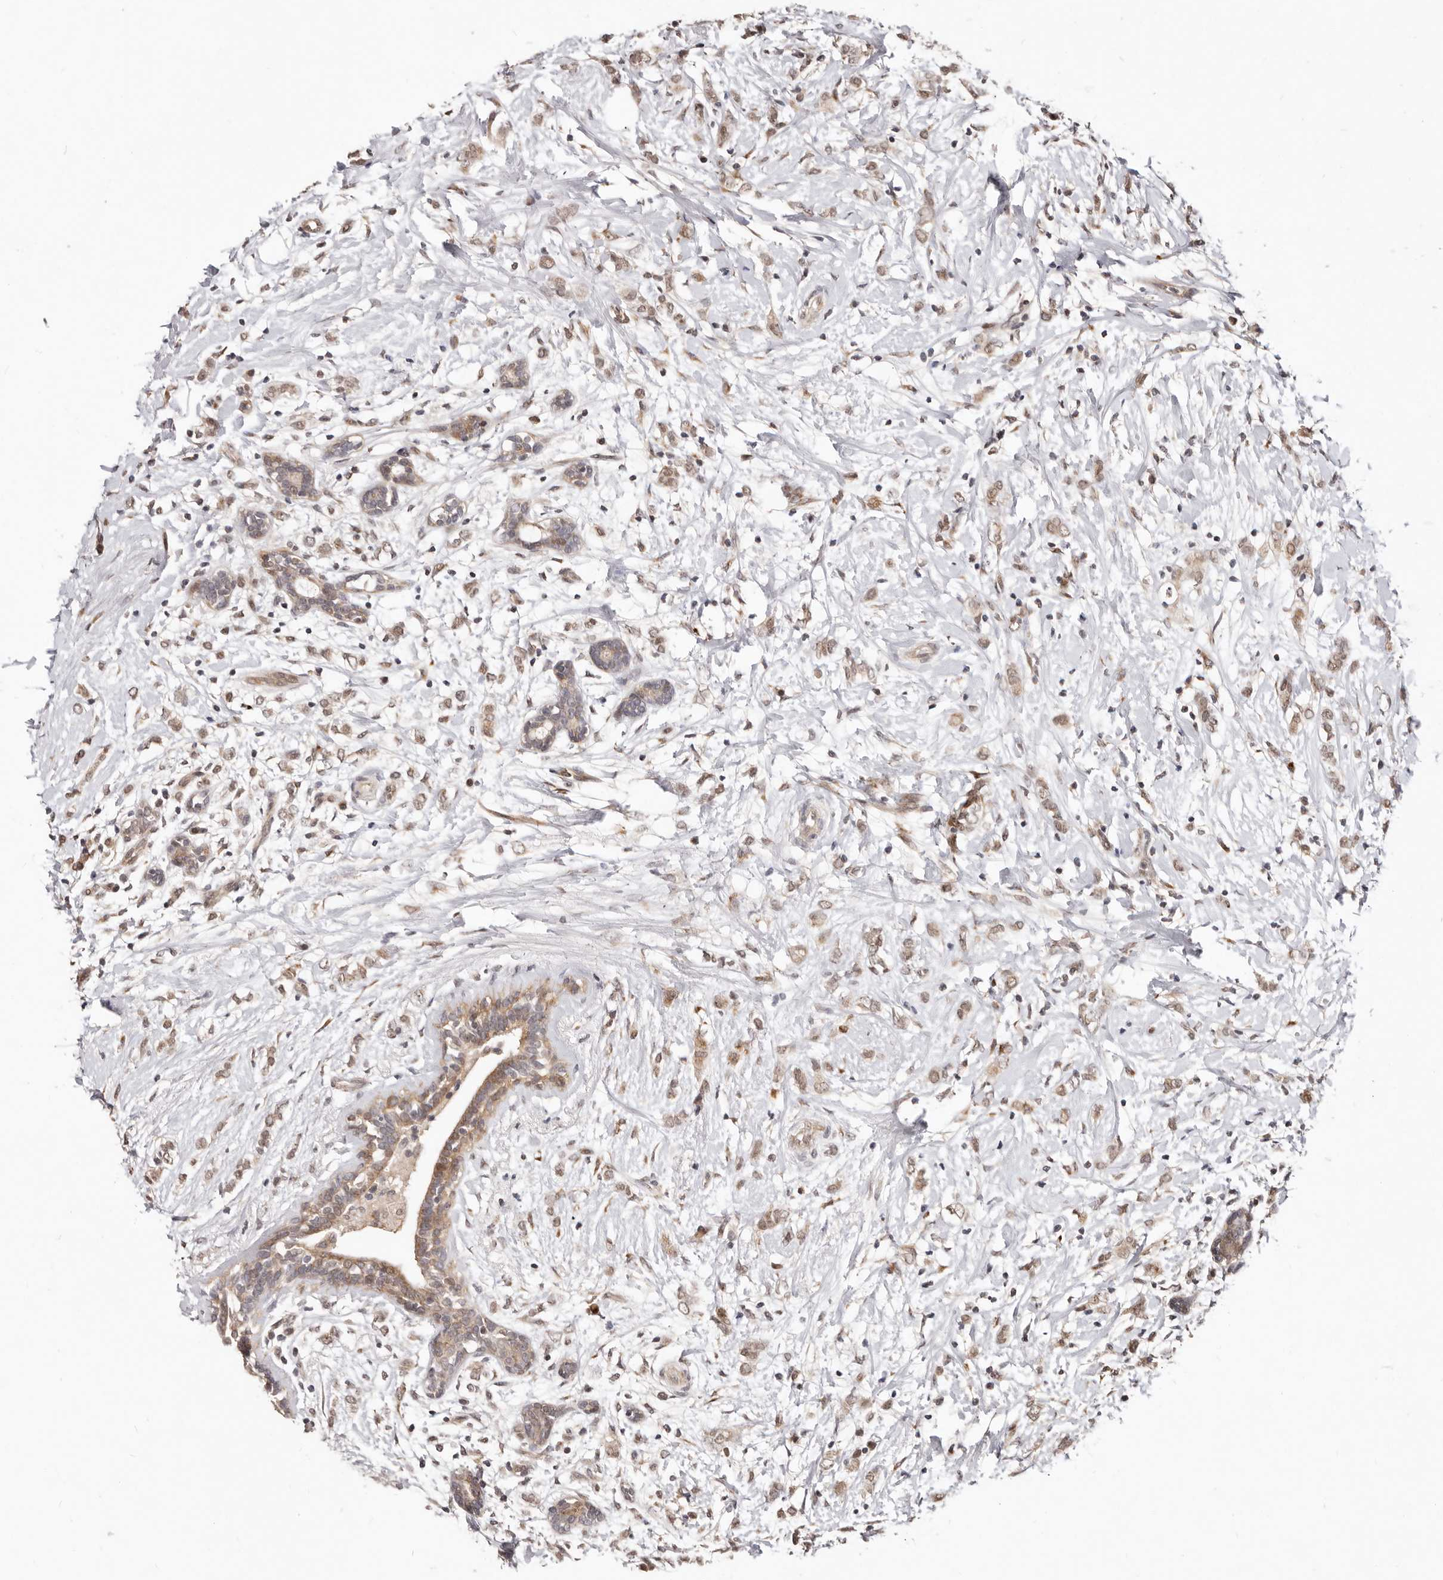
{"staining": {"intensity": "moderate", "quantity": ">75%", "location": "cytoplasmic/membranous,nuclear"}, "tissue": "breast cancer", "cell_type": "Tumor cells", "image_type": "cancer", "snomed": [{"axis": "morphology", "description": "Normal tissue, NOS"}, {"axis": "morphology", "description": "Lobular carcinoma"}, {"axis": "topography", "description": "Breast"}], "caption": "Human breast lobular carcinoma stained with a protein marker displays moderate staining in tumor cells.", "gene": "SRCAP", "patient": {"sex": "female", "age": 47}}